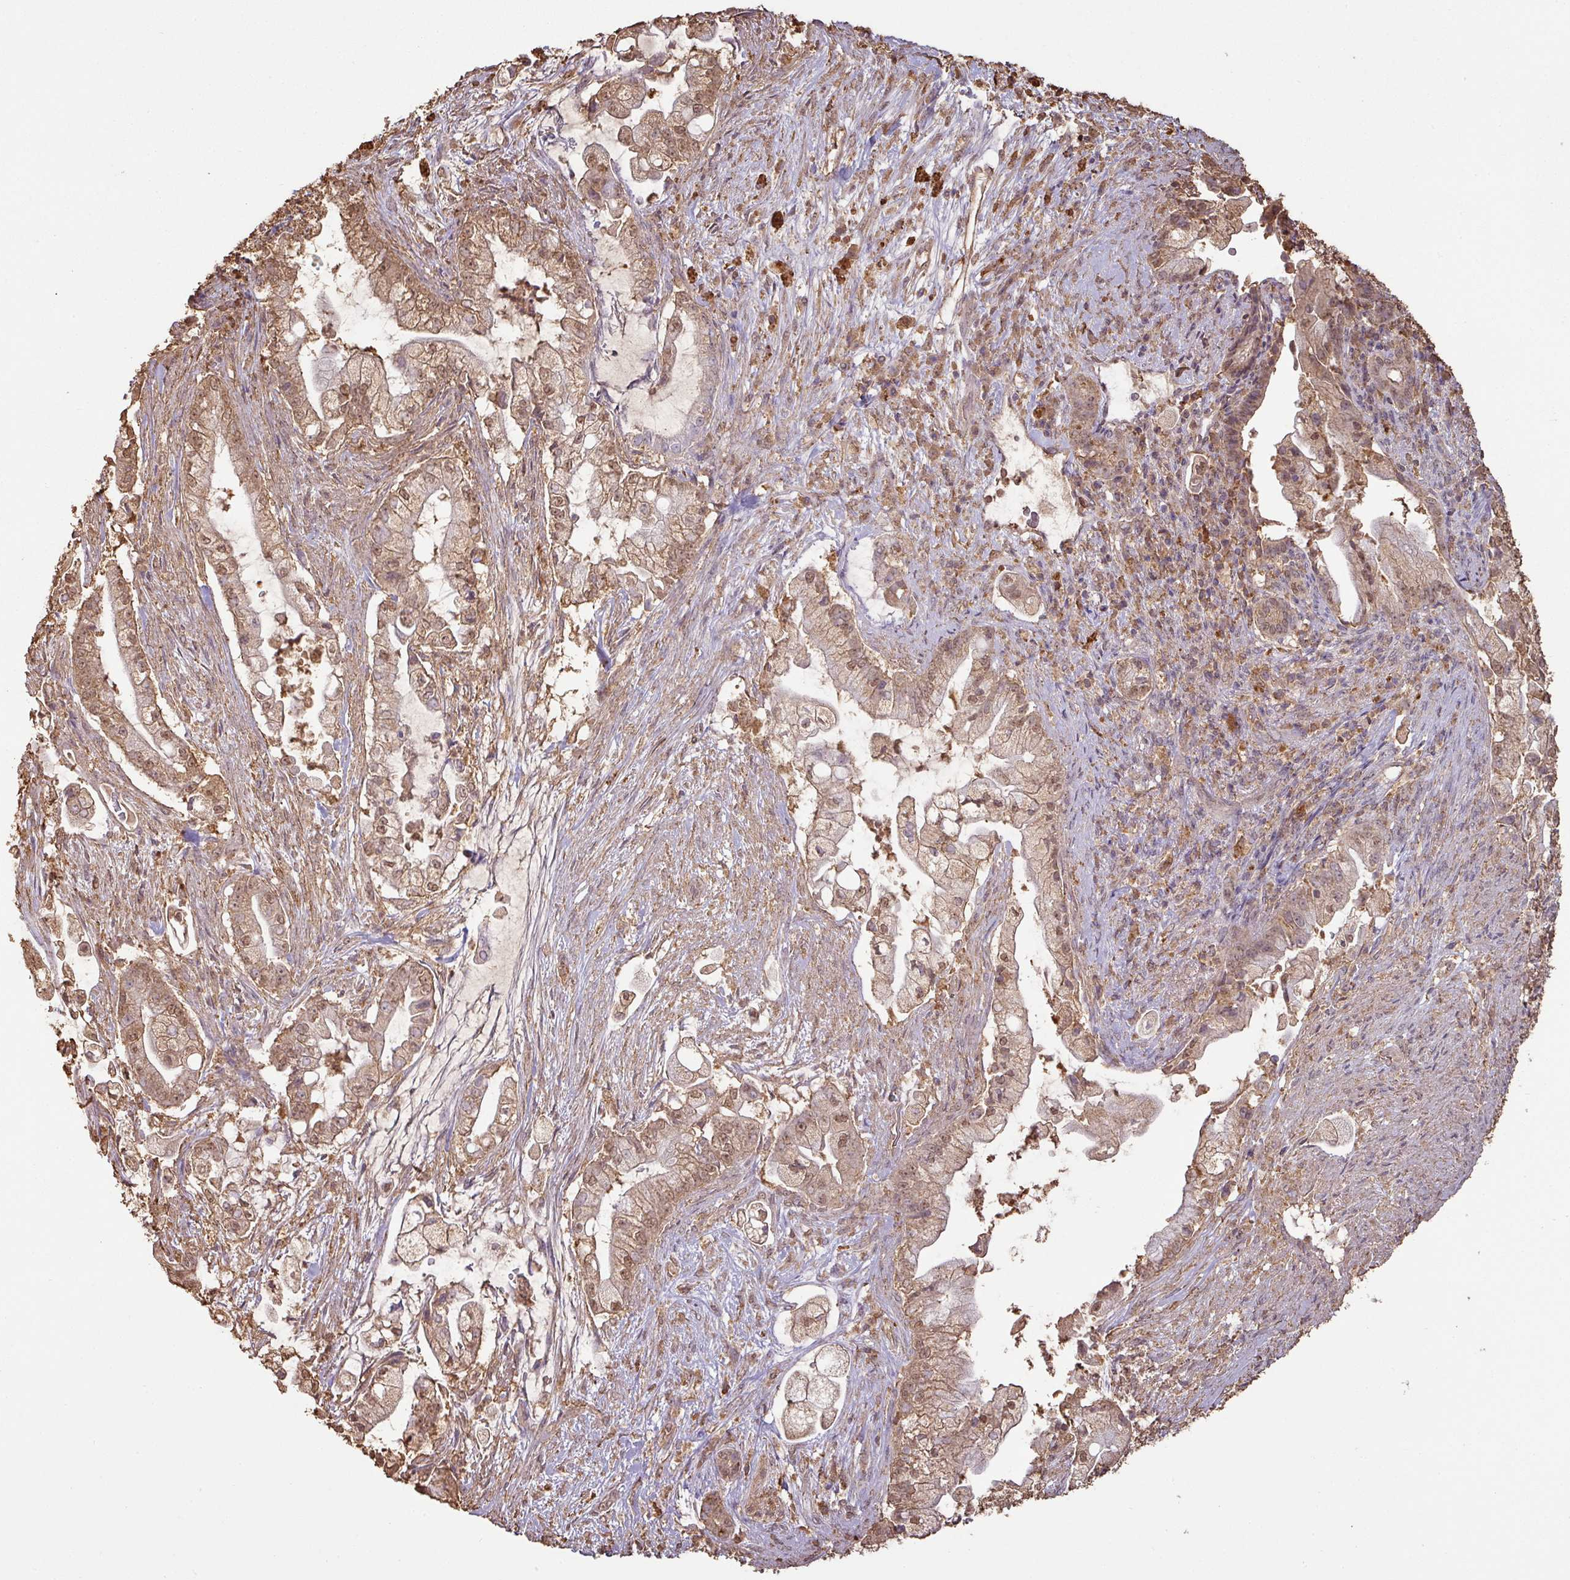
{"staining": {"intensity": "moderate", "quantity": ">75%", "location": "cytoplasmic/membranous,nuclear"}, "tissue": "pancreatic cancer", "cell_type": "Tumor cells", "image_type": "cancer", "snomed": [{"axis": "morphology", "description": "Adenocarcinoma, NOS"}, {"axis": "topography", "description": "Pancreas"}], "caption": "DAB immunohistochemical staining of pancreatic cancer shows moderate cytoplasmic/membranous and nuclear protein expression in approximately >75% of tumor cells.", "gene": "ATAT1", "patient": {"sex": "female", "age": 69}}